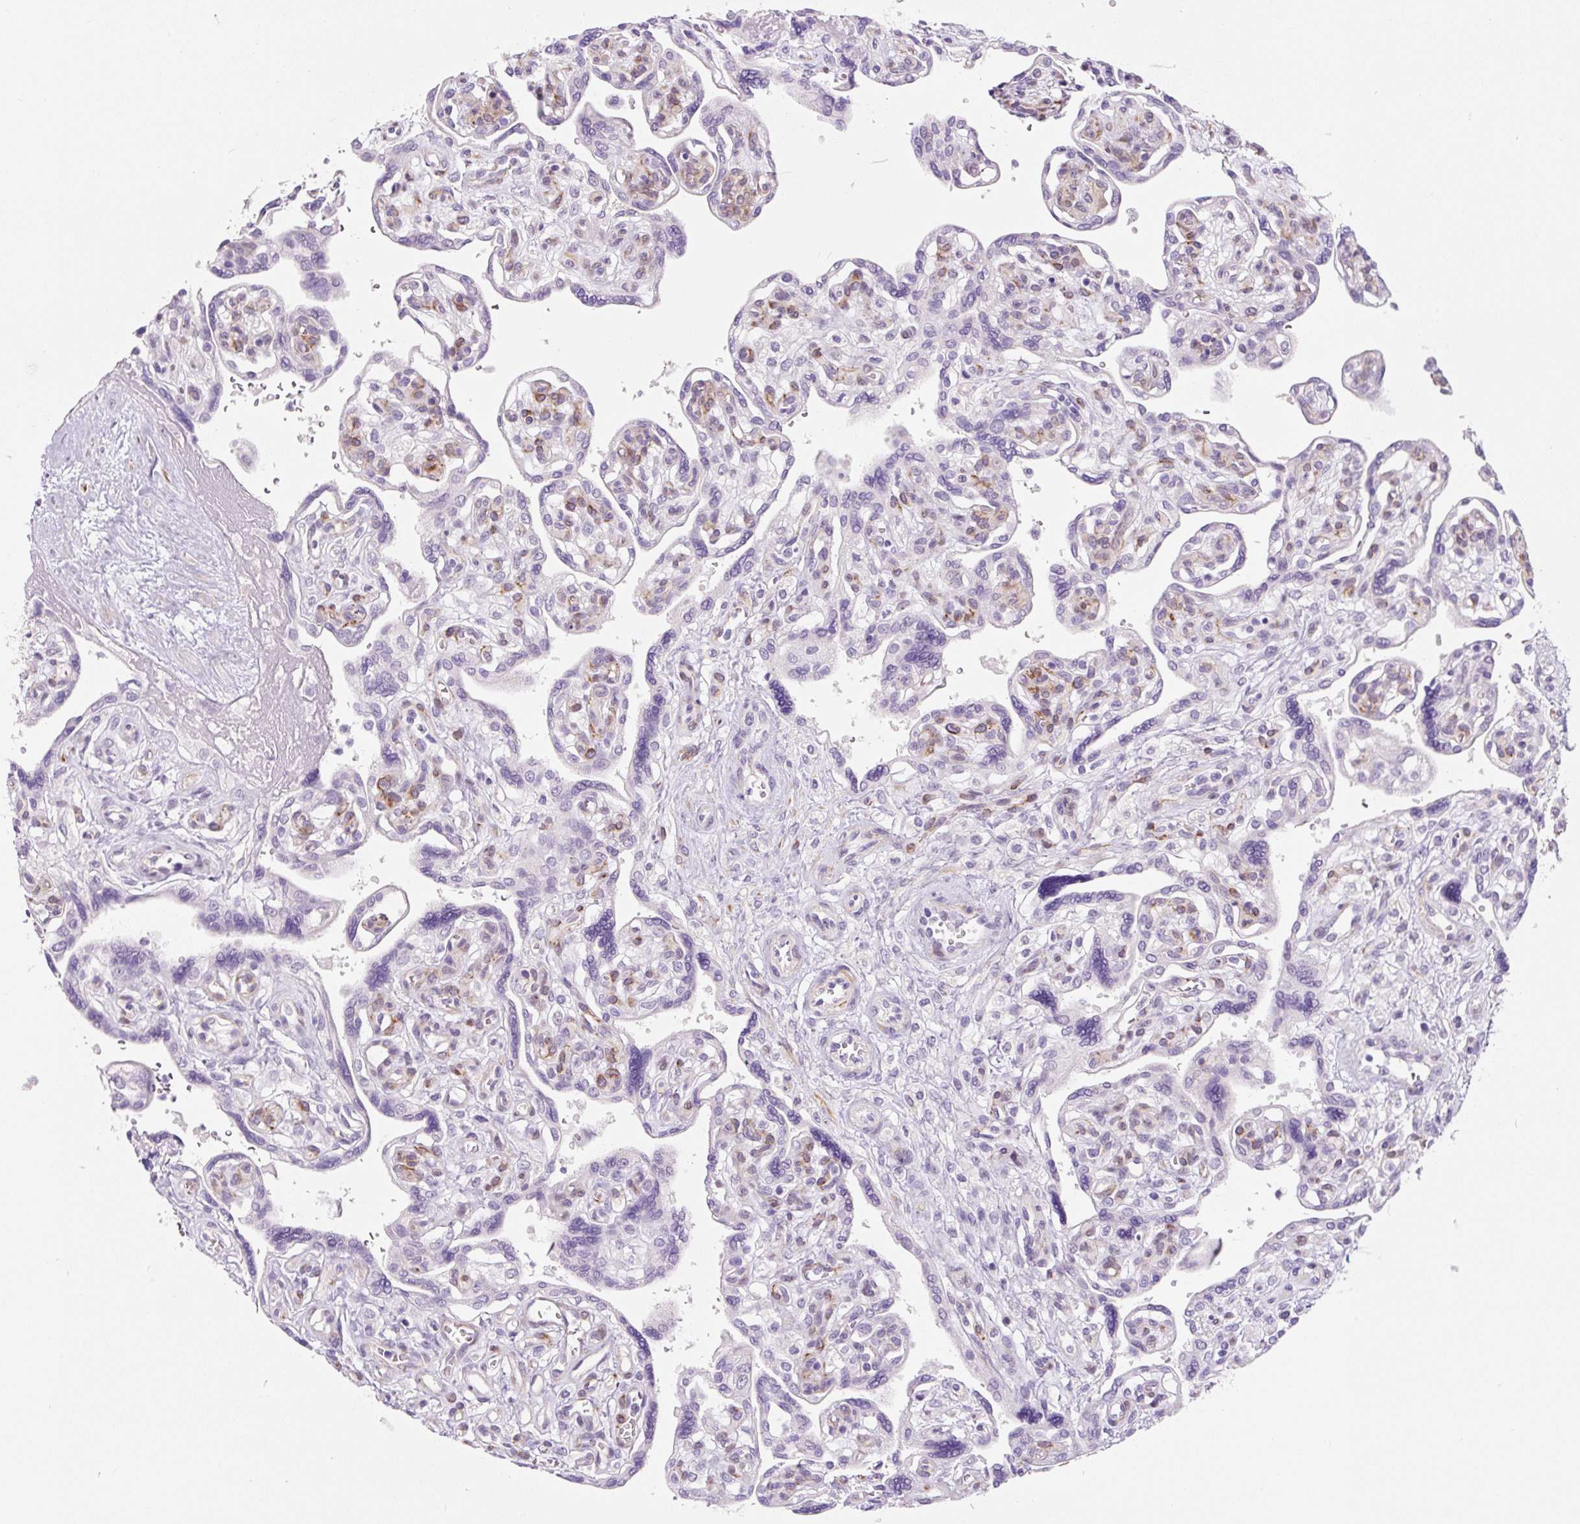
{"staining": {"intensity": "negative", "quantity": "none", "location": "none"}, "tissue": "placenta", "cell_type": "Trophoblastic cells", "image_type": "normal", "snomed": [{"axis": "morphology", "description": "Normal tissue, NOS"}, {"axis": "topography", "description": "Placenta"}], "caption": "An immunohistochemistry (IHC) micrograph of unremarkable placenta is shown. There is no staining in trophoblastic cells of placenta. (Immunohistochemistry (ihc), brightfield microscopy, high magnification).", "gene": "CCL25", "patient": {"sex": "female", "age": 39}}